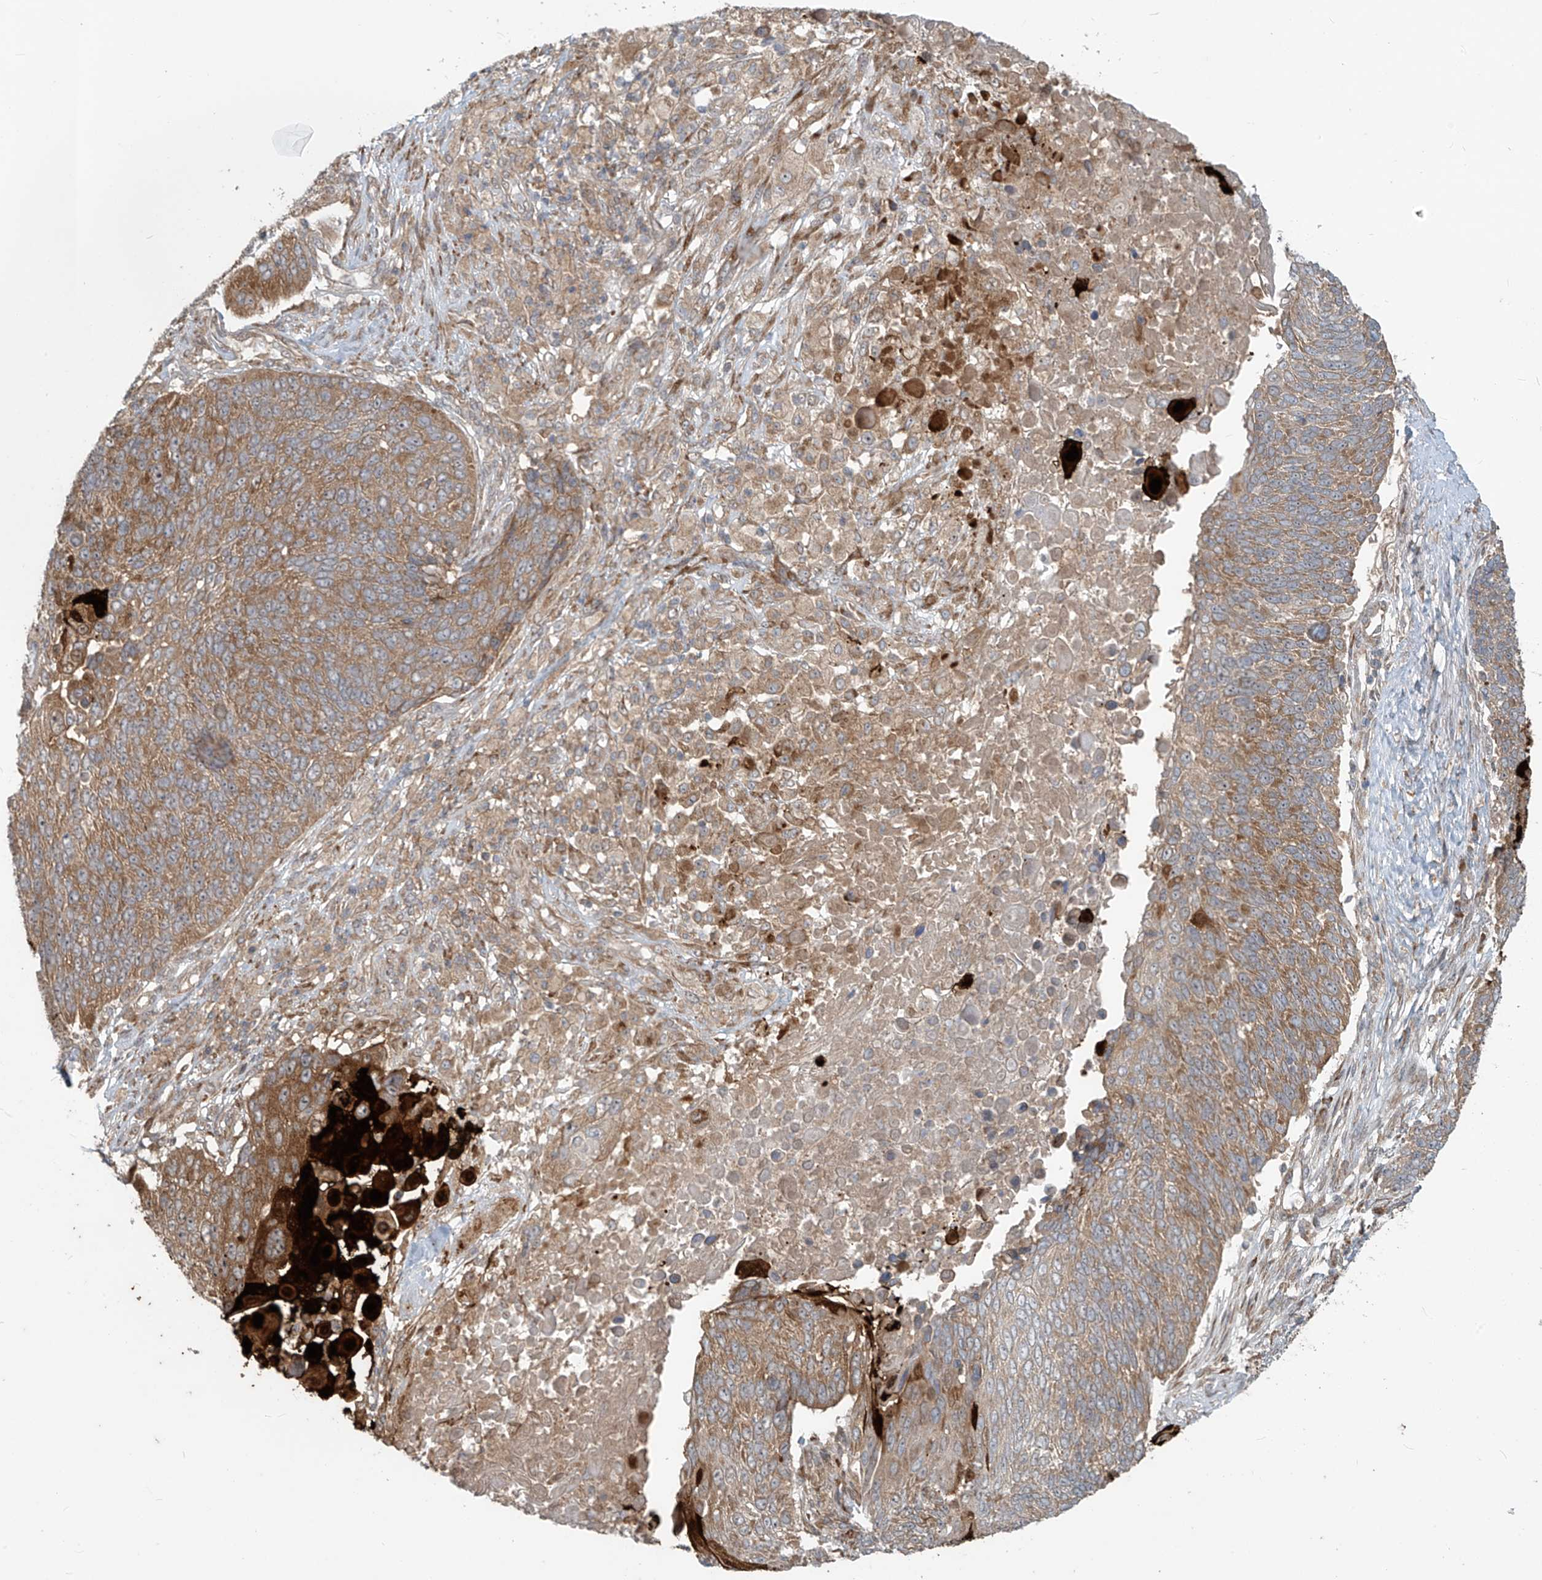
{"staining": {"intensity": "moderate", "quantity": ">75%", "location": "cytoplasmic/membranous"}, "tissue": "lung cancer", "cell_type": "Tumor cells", "image_type": "cancer", "snomed": [{"axis": "morphology", "description": "Squamous cell carcinoma, NOS"}, {"axis": "topography", "description": "Lung"}], "caption": "A brown stain shows moderate cytoplasmic/membranous expression of a protein in human lung squamous cell carcinoma tumor cells. (brown staining indicates protein expression, while blue staining denotes nuclei).", "gene": "KATNIP", "patient": {"sex": "male", "age": 66}}